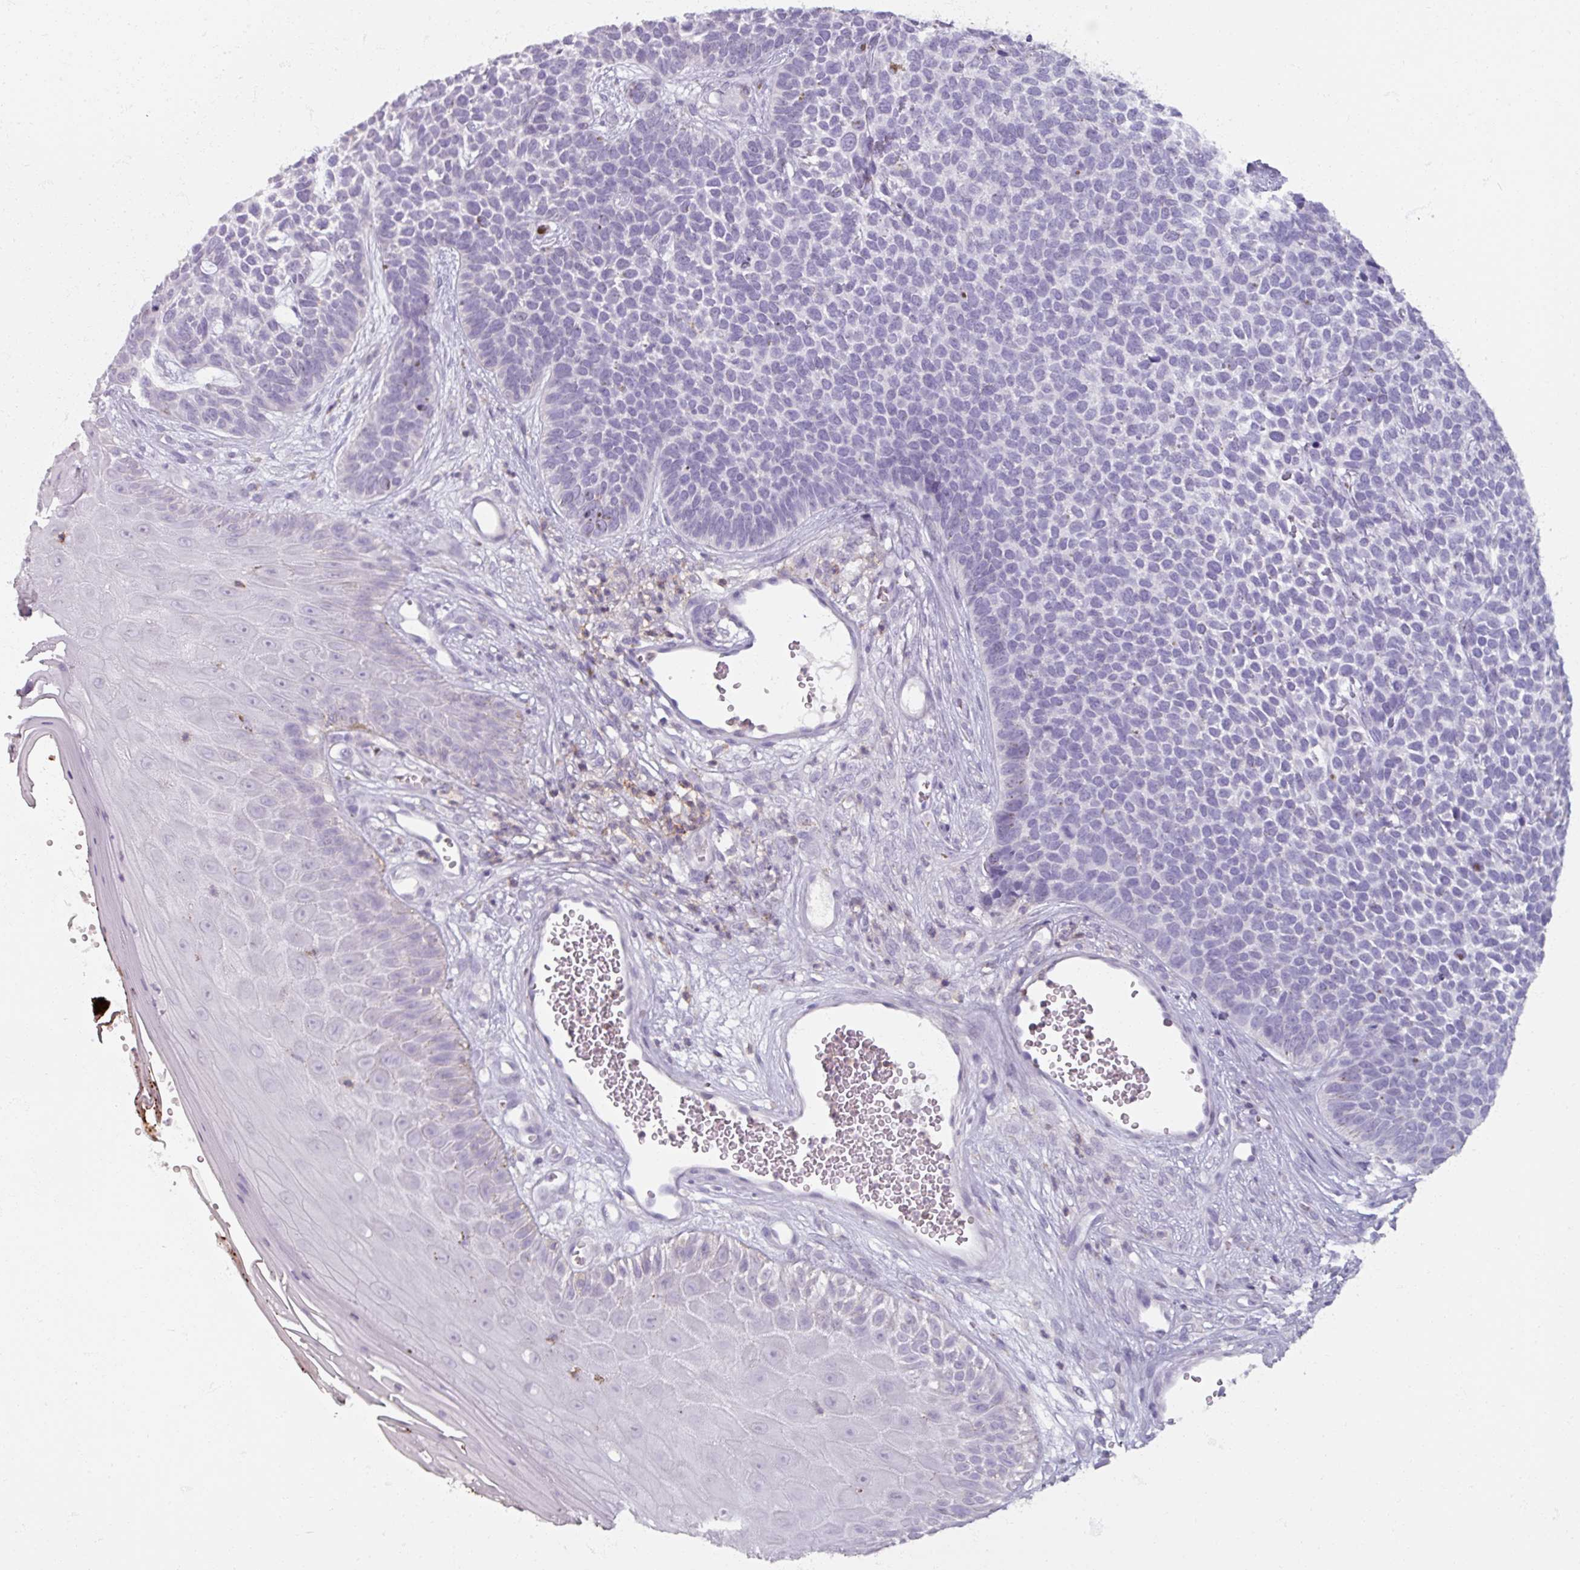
{"staining": {"intensity": "negative", "quantity": "none", "location": "none"}, "tissue": "skin cancer", "cell_type": "Tumor cells", "image_type": "cancer", "snomed": [{"axis": "morphology", "description": "Basal cell carcinoma"}, {"axis": "topography", "description": "Skin"}], "caption": "The histopathology image displays no significant staining in tumor cells of skin basal cell carcinoma.", "gene": "PTPRC", "patient": {"sex": "female", "age": 84}}